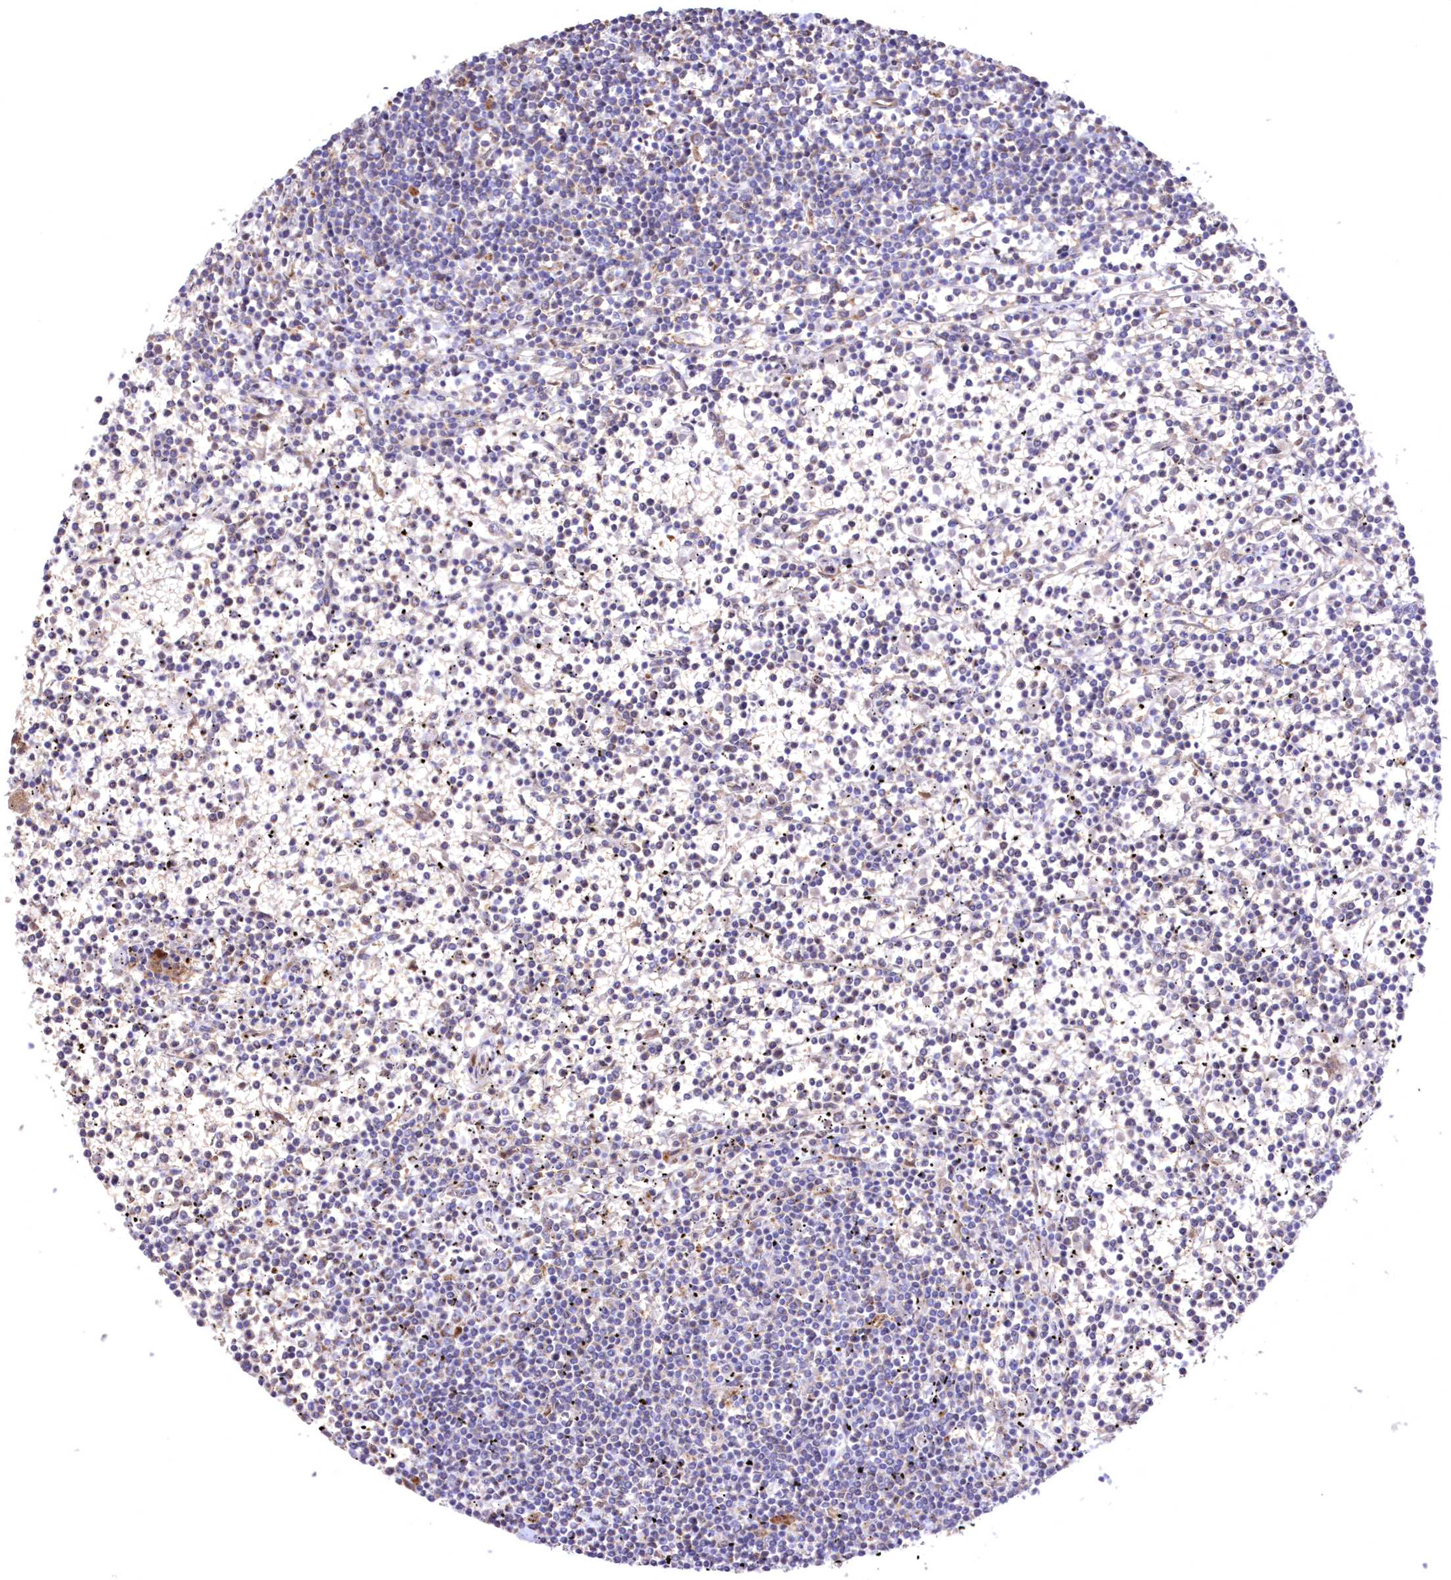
{"staining": {"intensity": "negative", "quantity": "none", "location": "none"}, "tissue": "lymphoma", "cell_type": "Tumor cells", "image_type": "cancer", "snomed": [{"axis": "morphology", "description": "Malignant lymphoma, non-Hodgkin's type, Low grade"}, {"axis": "topography", "description": "Spleen"}], "caption": "The image displays no significant positivity in tumor cells of low-grade malignant lymphoma, non-Hodgkin's type.", "gene": "FCHO2", "patient": {"sex": "female", "age": 19}}